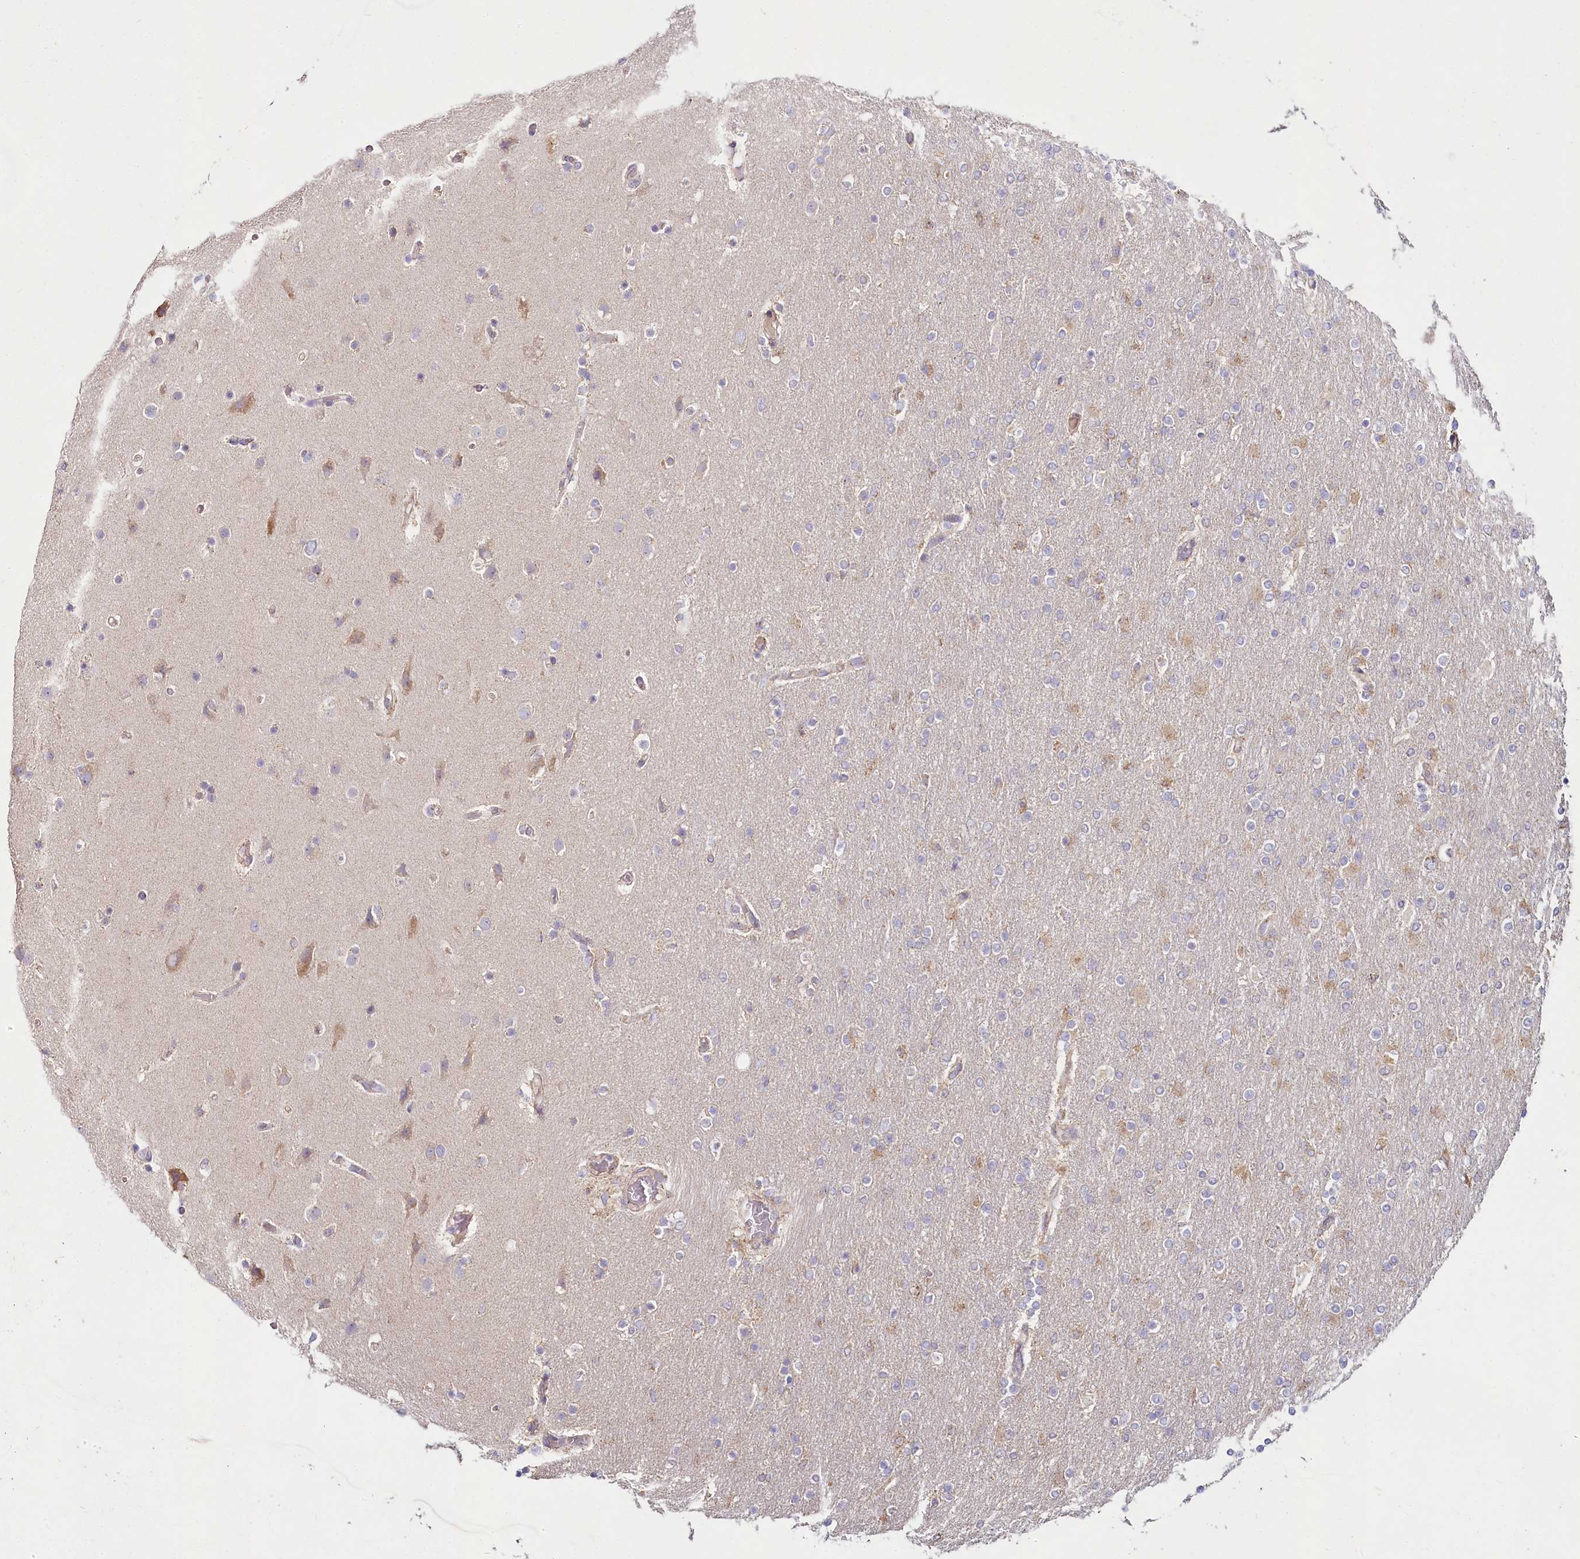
{"staining": {"intensity": "negative", "quantity": "none", "location": "none"}, "tissue": "glioma", "cell_type": "Tumor cells", "image_type": "cancer", "snomed": [{"axis": "morphology", "description": "Glioma, malignant, High grade"}, {"axis": "topography", "description": "Cerebral cortex"}], "caption": "Immunohistochemistry (IHC) micrograph of human glioma stained for a protein (brown), which reveals no positivity in tumor cells. Brightfield microscopy of immunohistochemistry (IHC) stained with DAB (3,3'-diaminobenzidine) (brown) and hematoxylin (blue), captured at high magnification.", "gene": "ACOX2", "patient": {"sex": "female", "age": 36}}